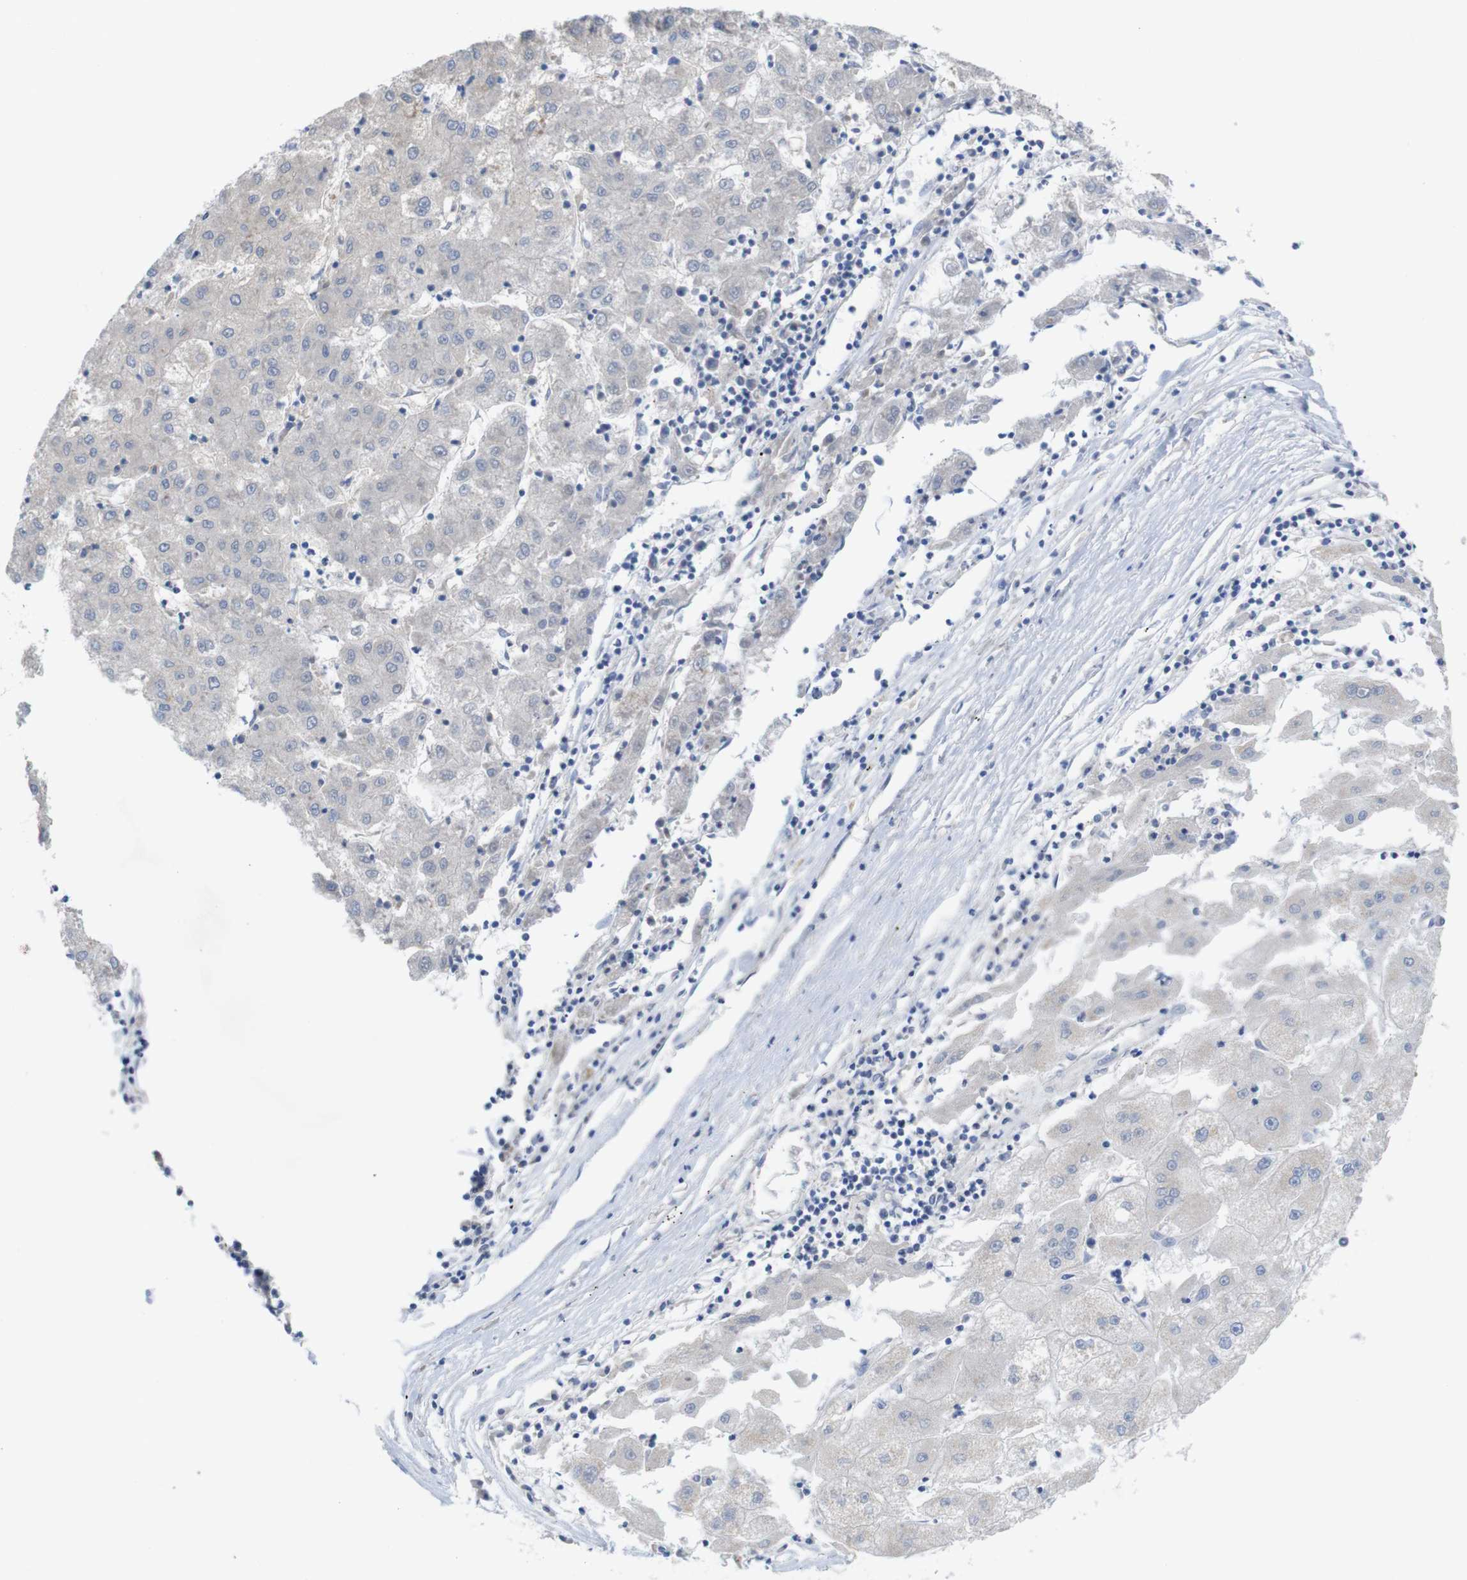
{"staining": {"intensity": "moderate", "quantity": "<25%", "location": "cytoplasmic/membranous"}, "tissue": "liver cancer", "cell_type": "Tumor cells", "image_type": "cancer", "snomed": [{"axis": "morphology", "description": "Carcinoma, Hepatocellular, NOS"}, {"axis": "topography", "description": "Liver"}], "caption": "Protein expression analysis of human hepatocellular carcinoma (liver) reveals moderate cytoplasmic/membranous positivity in approximately <25% of tumor cells.", "gene": "KIDINS220", "patient": {"sex": "male", "age": 72}}